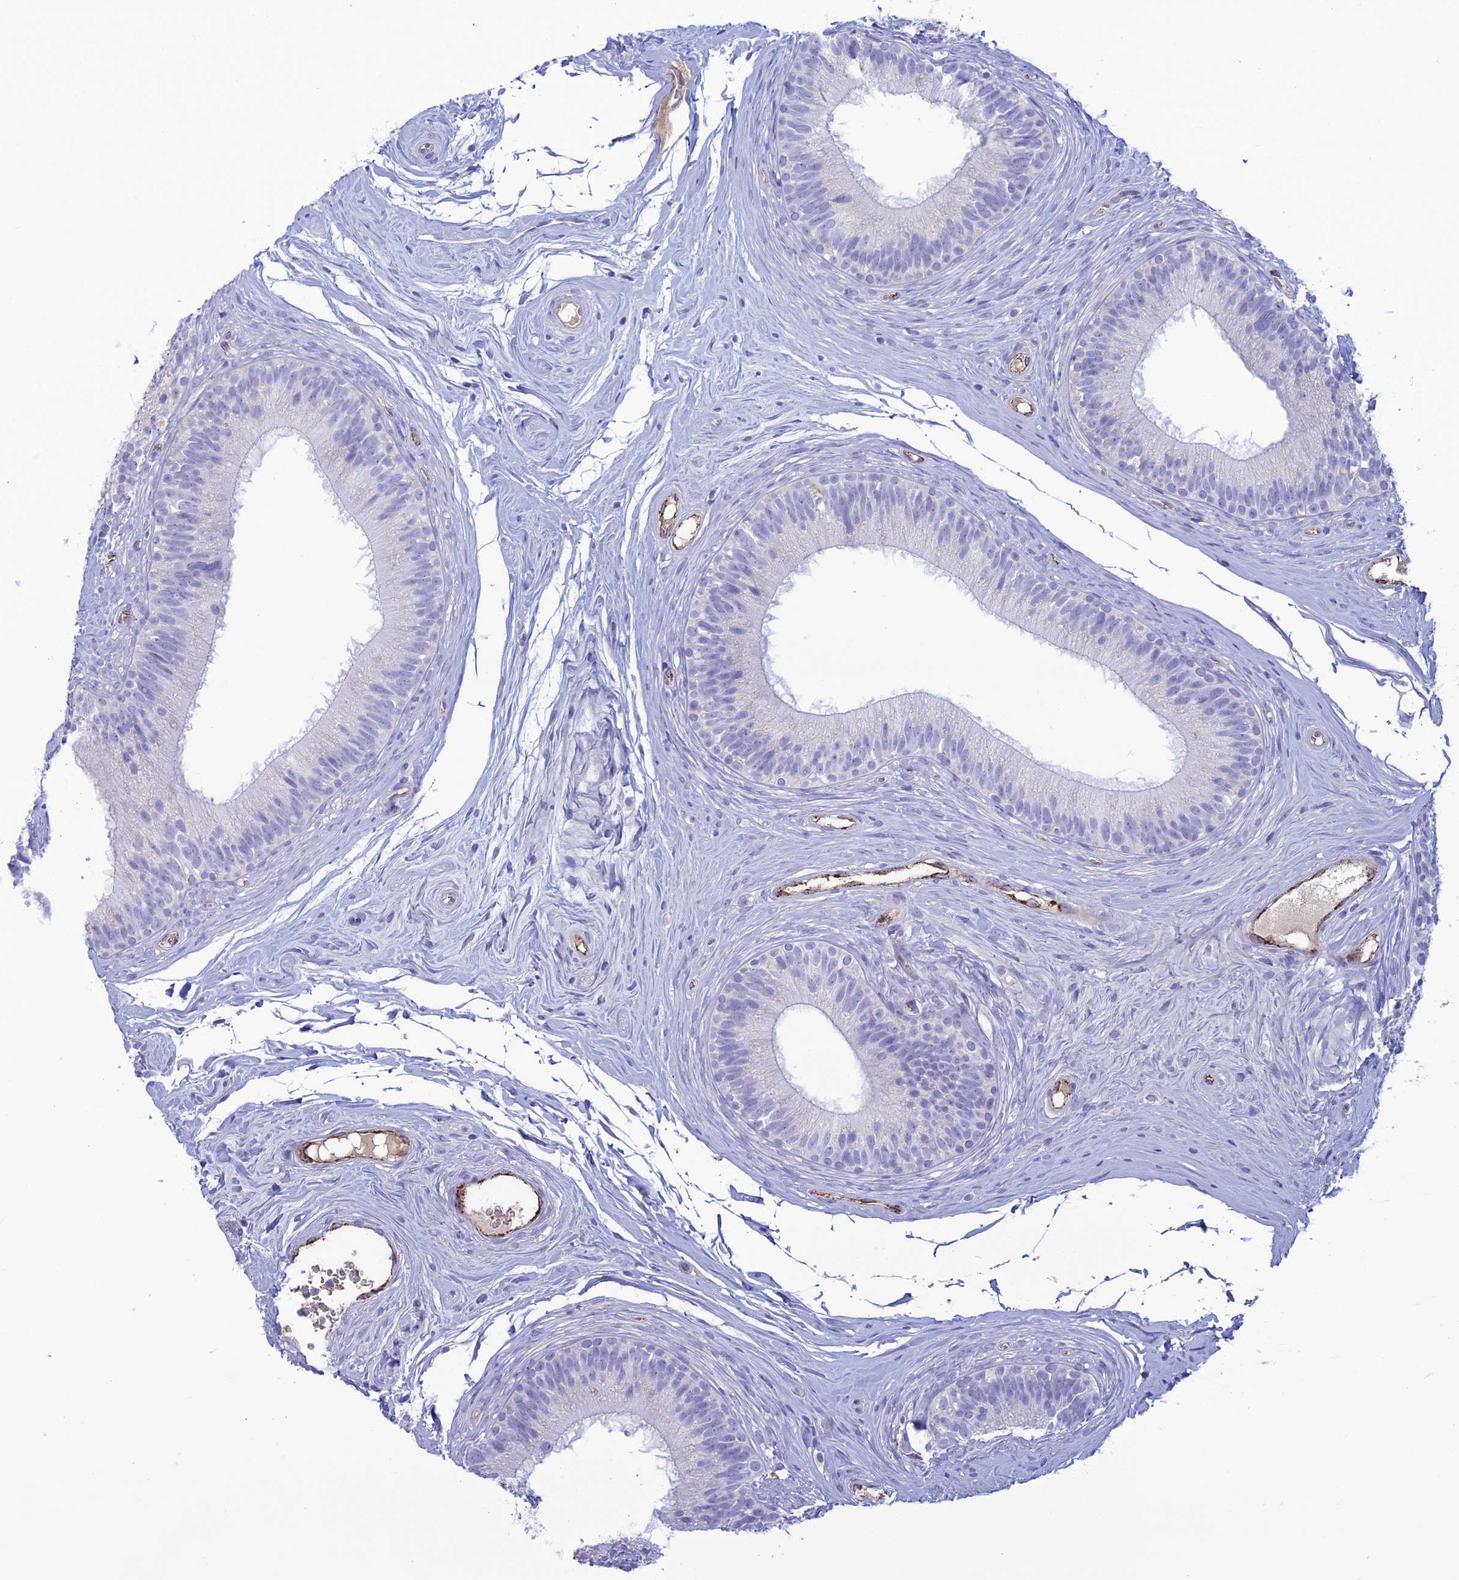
{"staining": {"intensity": "negative", "quantity": "none", "location": "none"}, "tissue": "epididymis", "cell_type": "Glandular cells", "image_type": "normal", "snomed": [{"axis": "morphology", "description": "Normal tissue, NOS"}, {"axis": "topography", "description": "Epididymis"}], "caption": "Immunohistochemical staining of benign epididymis shows no significant expression in glandular cells. (DAB (3,3'-diaminobenzidine) IHC with hematoxylin counter stain).", "gene": "CDC42EP5", "patient": {"sex": "male", "age": 33}}